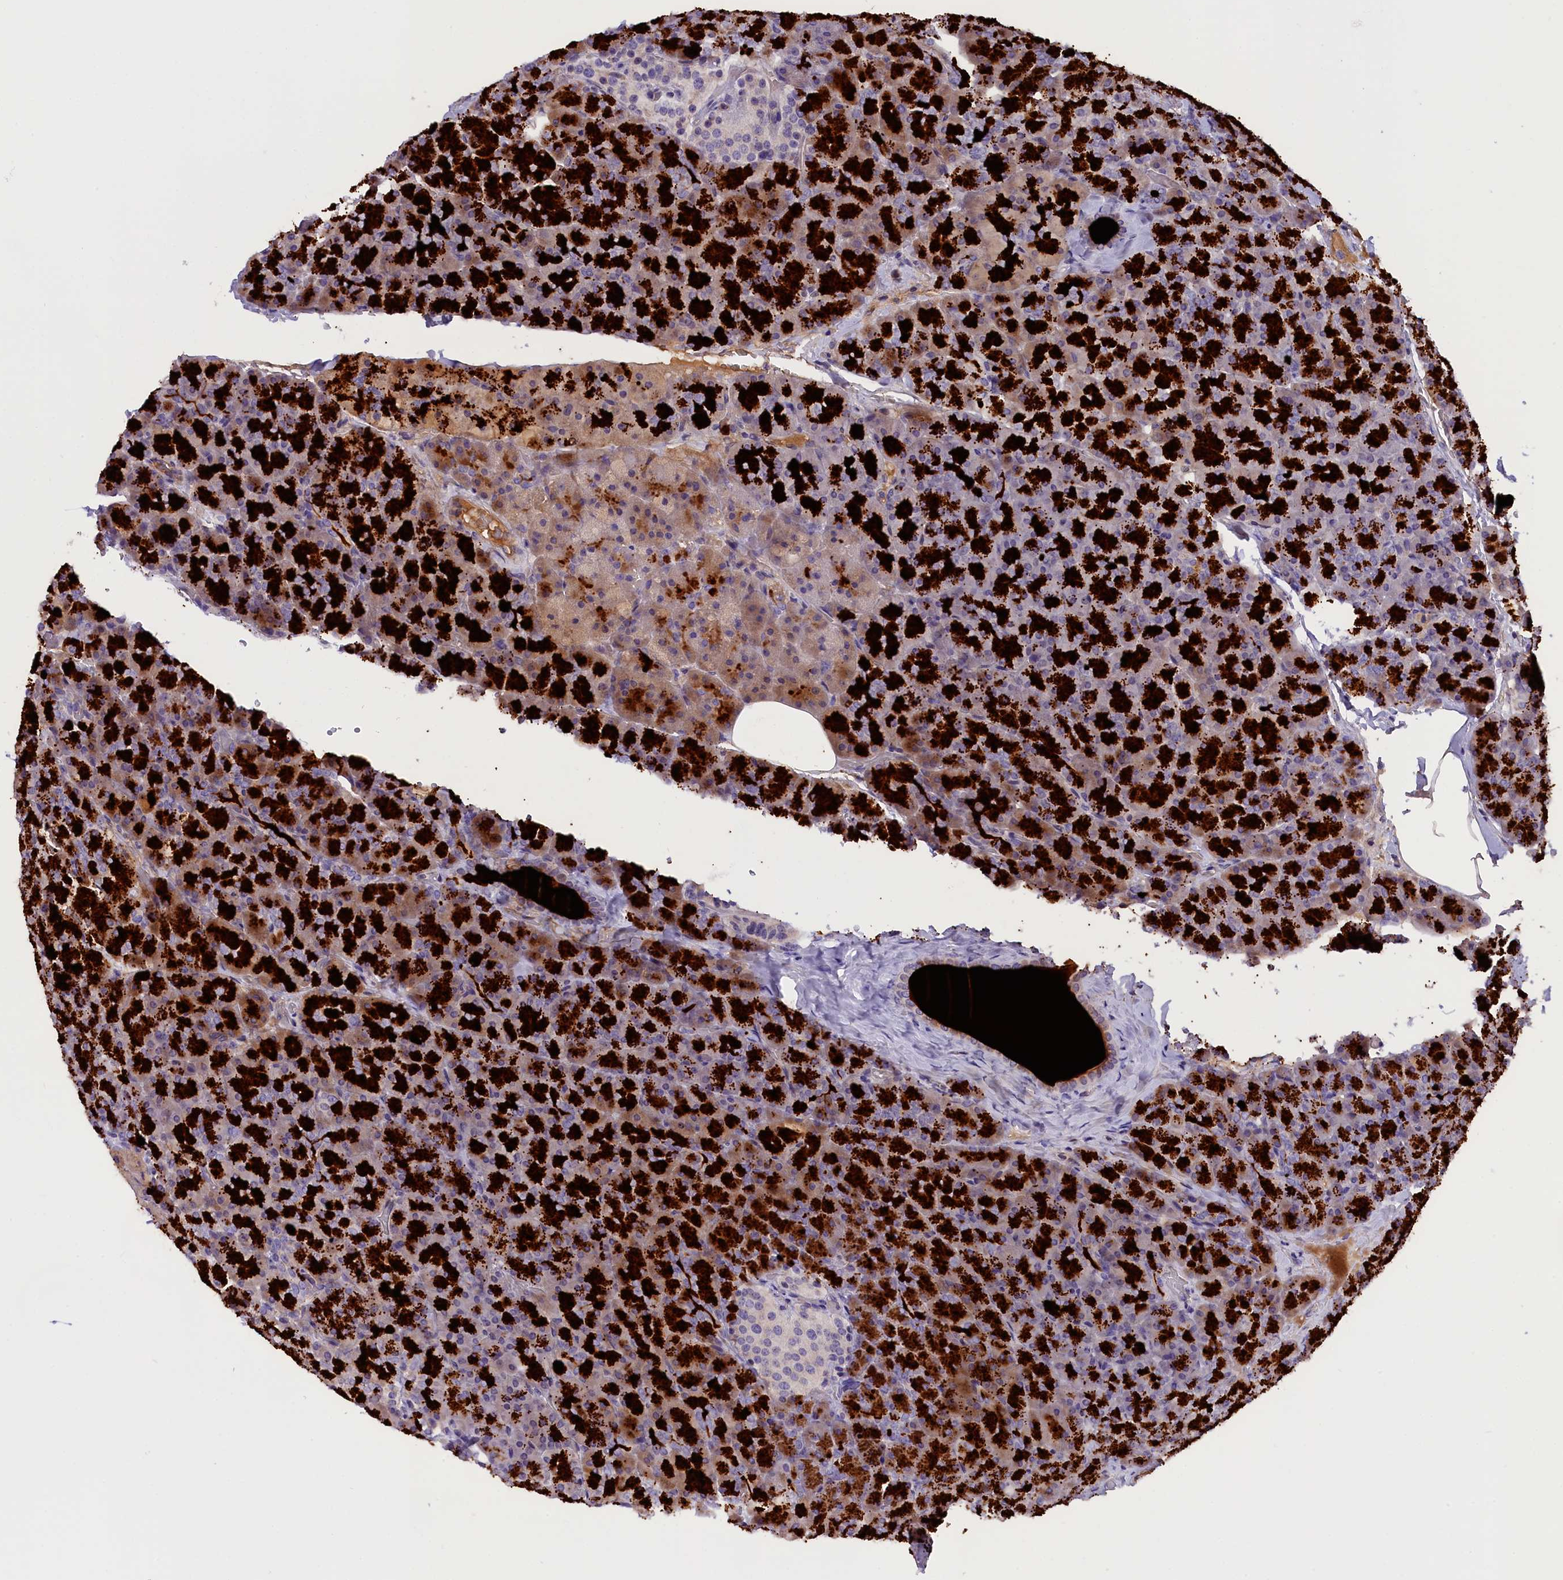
{"staining": {"intensity": "strong", "quantity": "25%-75%", "location": "cytoplasmic/membranous"}, "tissue": "pancreas", "cell_type": "Exocrine glandular cells", "image_type": "normal", "snomed": [{"axis": "morphology", "description": "Normal tissue, NOS"}, {"axis": "topography", "description": "Pancreas"}], "caption": "Pancreas was stained to show a protein in brown. There is high levels of strong cytoplasmic/membranous staining in approximately 25%-75% of exocrine glandular cells. Nuclei are stained in blue.", "gene": "CCDC32", "patient": {"sex": "male", "age": 36}}